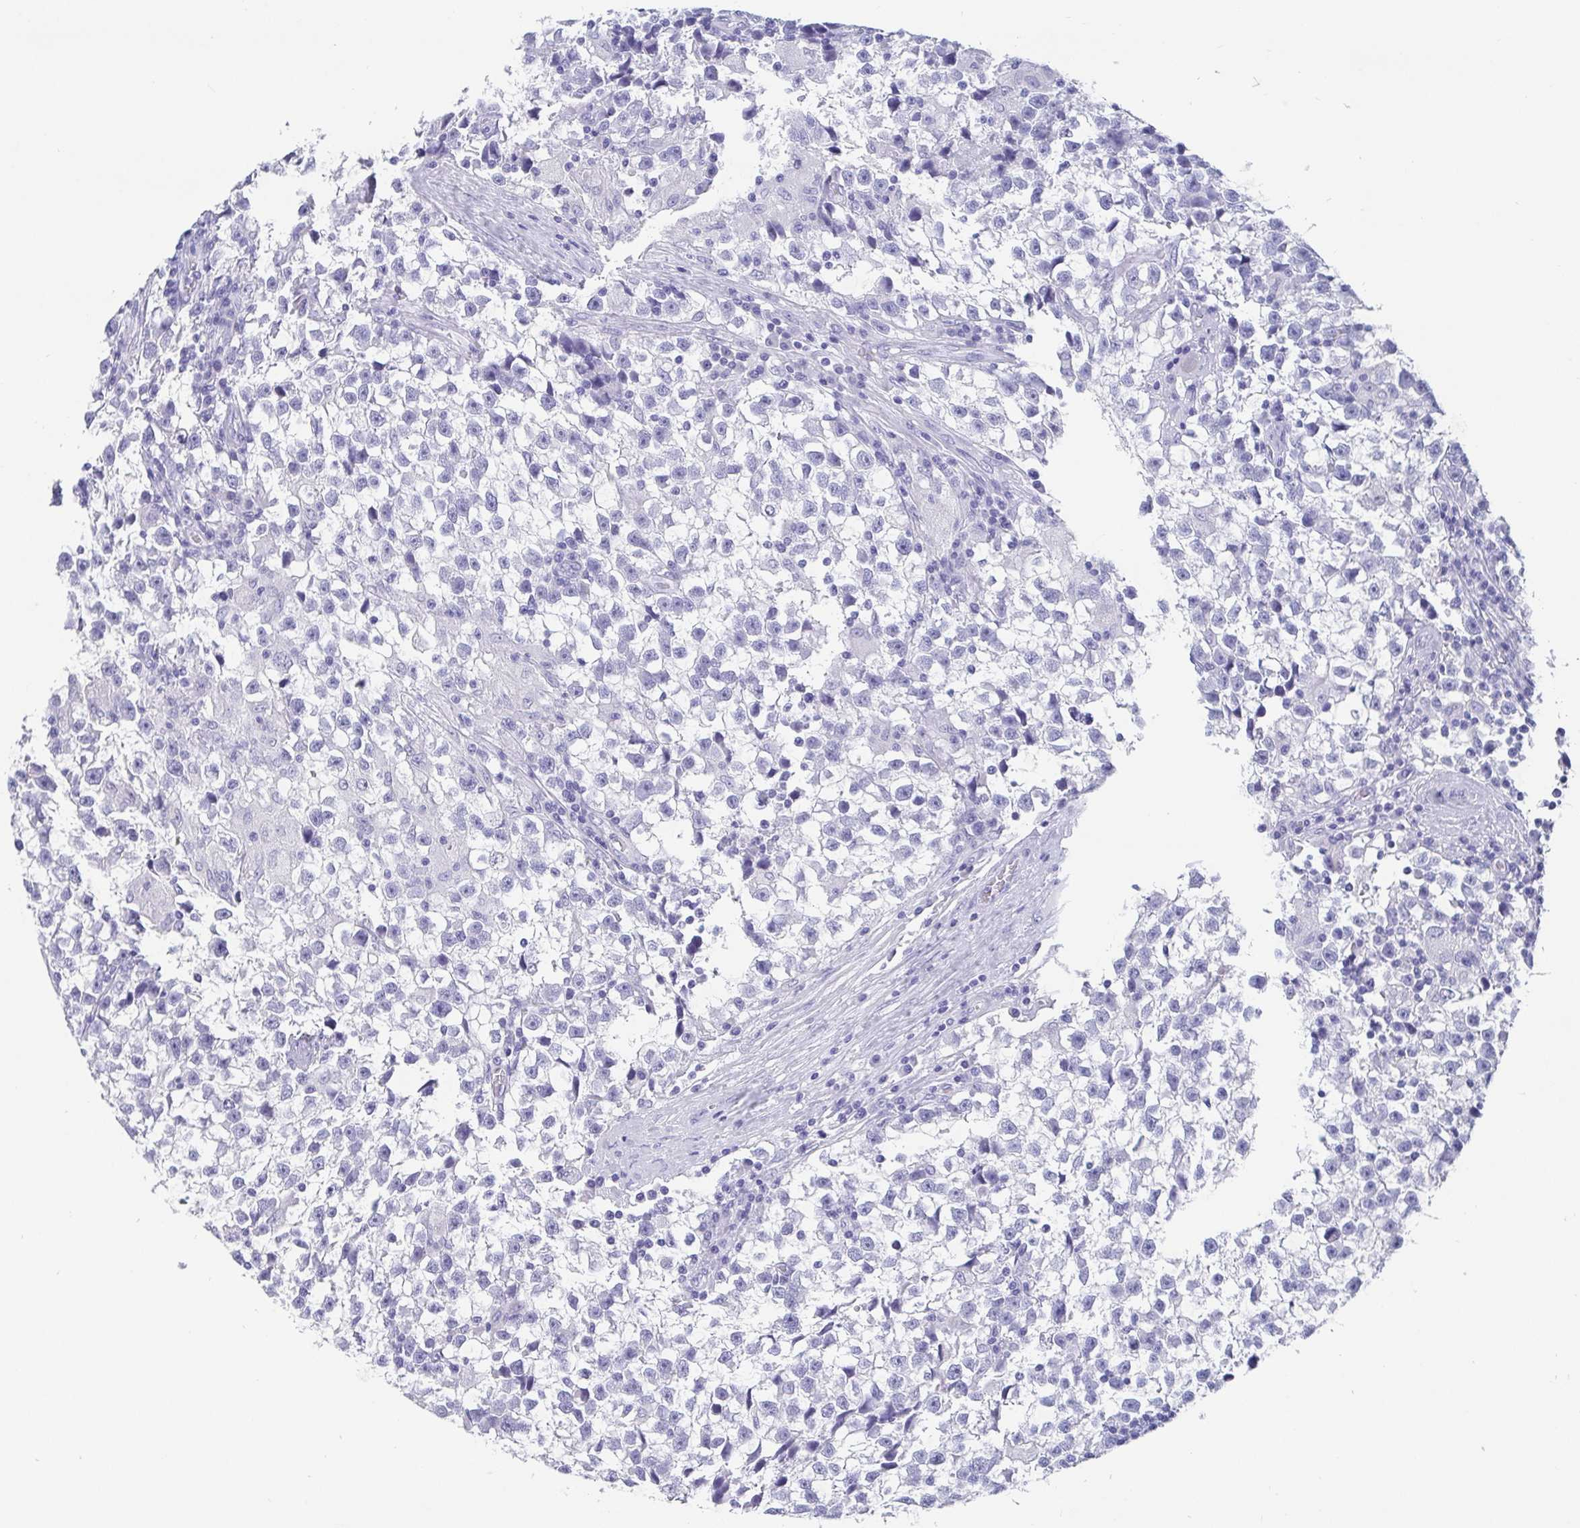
{"staining": {"intensity": "negative", "quantity": "none", "location": "none"}, "tissue": "testis cancer", "cell_type": "Tumor cells", "image_type": "cancer", "snomed": [{"axis": "morphology", "description": "Seminoma, NOS"}, {"axis": "topography", "description": "Testis"}], "caption": "Seminoma (testis) was stained to show a protein in brown. There is no significant staining in tumor cells.", "gene": "SCGN", "patient": {"sex": "male", "age": 31}}